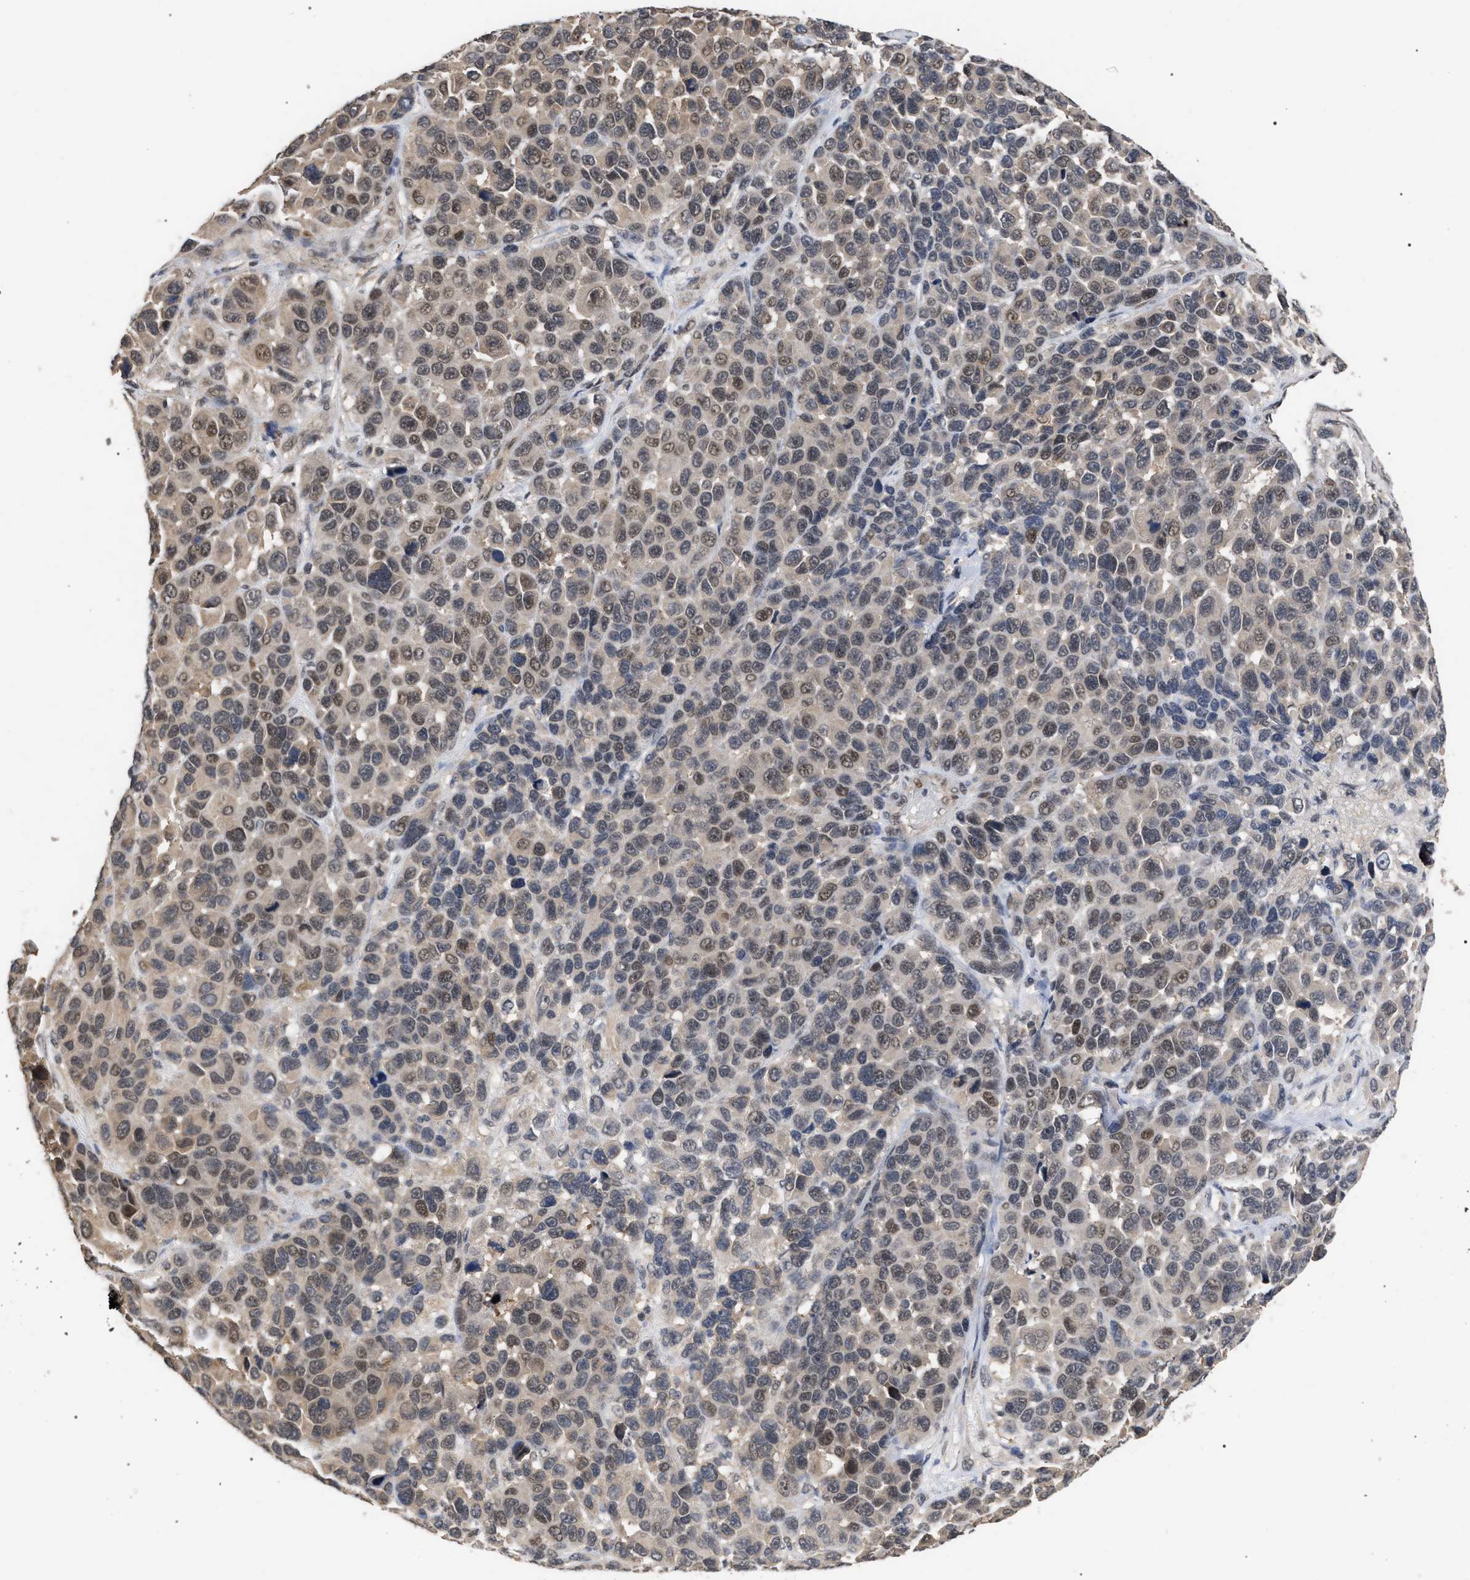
{"staining": {"intensity": "weak", "quantity": ">75%", "location": "nuclear"}, "tissue": "melanoma", "cell_type": "Tumor cells", "image_type": "cancer", "snomed": [{"axis": "morphology", "description": "Malignant melanoma, NOS"}, {"axis": "topography", "description": "Skin"}], "caption": "The photomicrograph reveals immunohistochemical staining of melanoma. There is weak nuclear positivity is present in about >75% of tumor cells. (DAB = brown stain, brightfield microscopy at high magnification).", "gene": "JAZF1", "patient": {"sex": "male", "age": 53}}